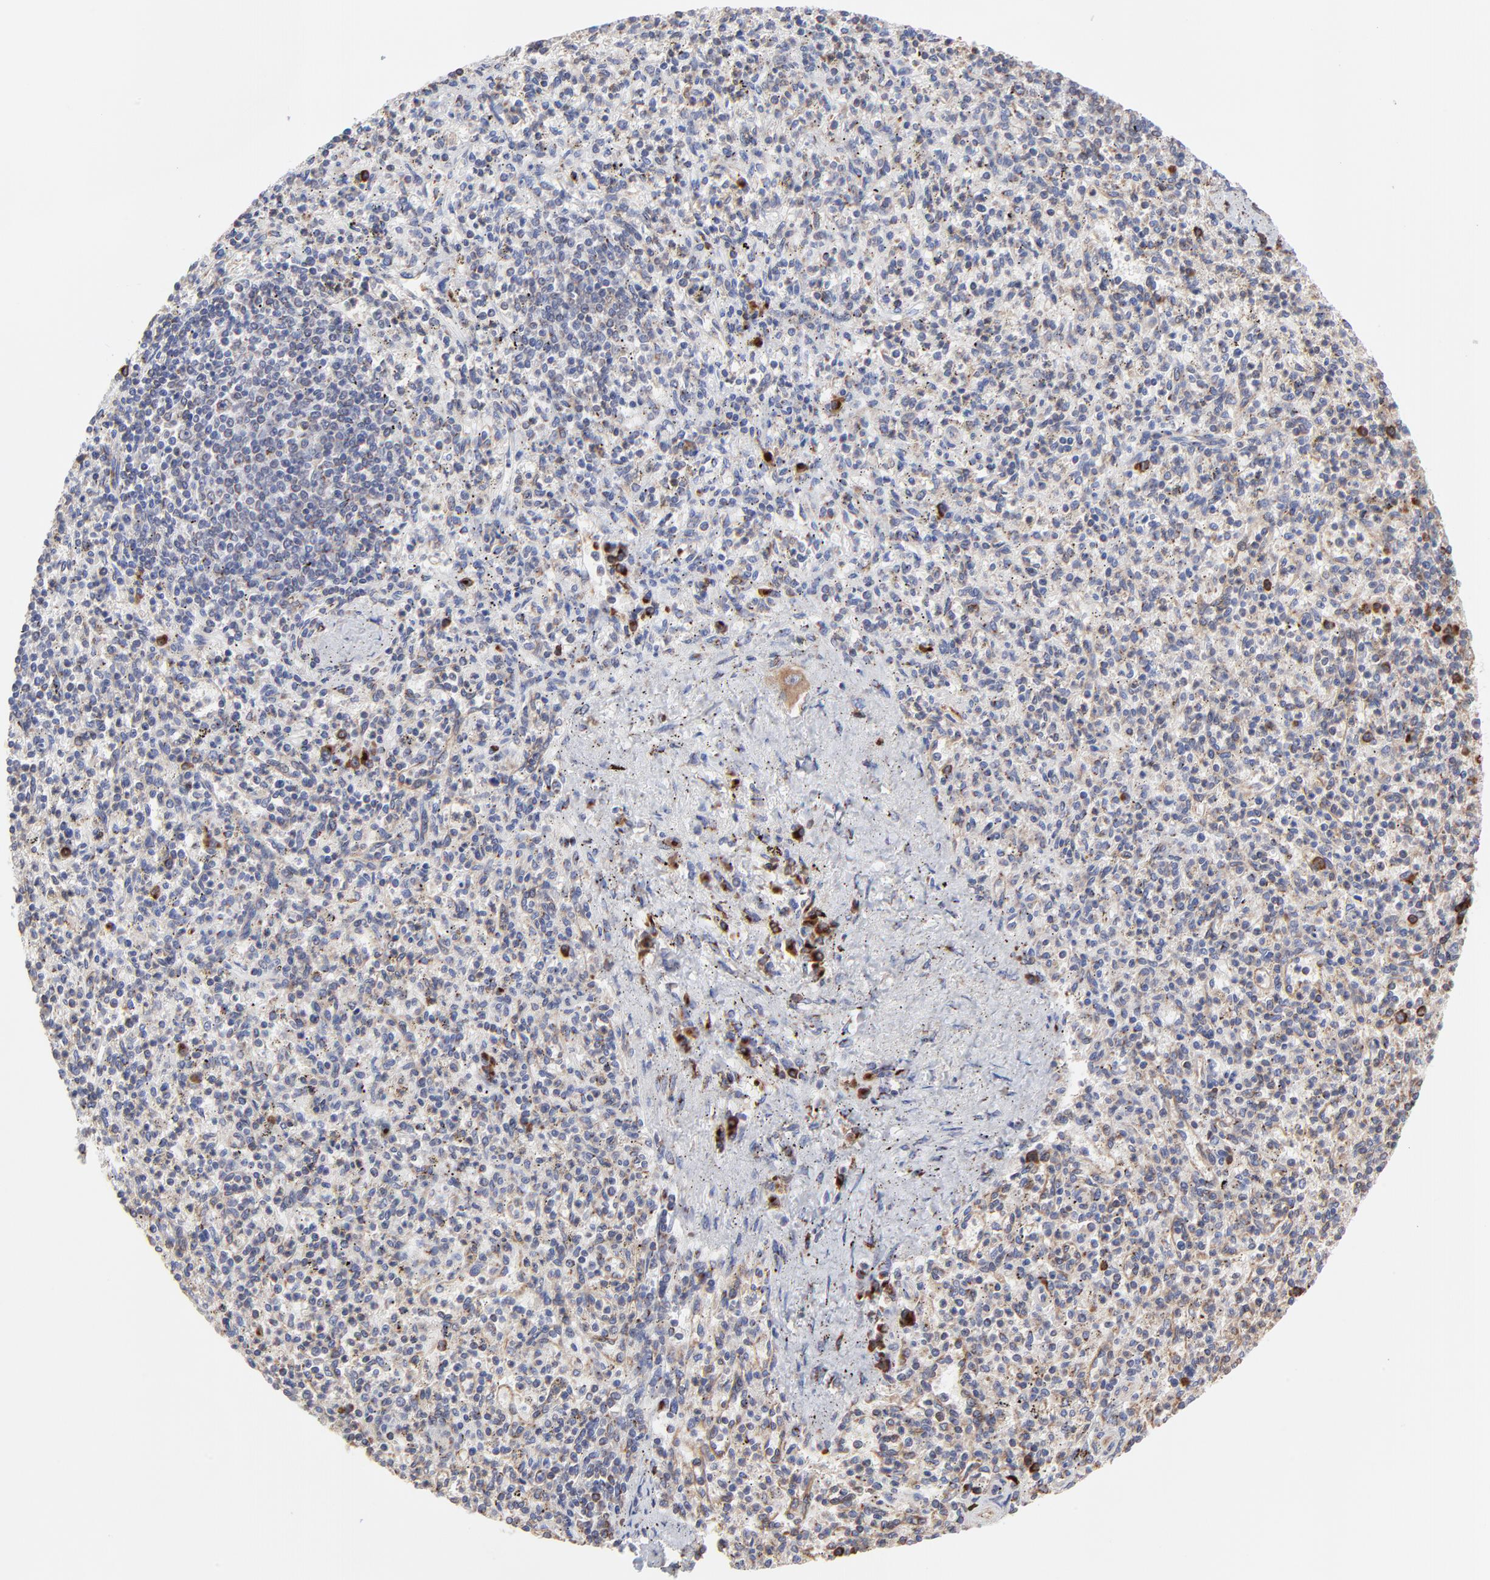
{"staining": {"intensity": "strong", "quantity": "<25%", "location": "cytoplasmic/membranous"}, "tissue": "spleen", "cell_type": "Cells in red pulp", "image_type": "normal", "snomed": [{"axis": "morphology", "description": "Normal tissue, NOS"}, {"axis": "topography", "description": "Spleen"}], "caption": "Protein staining of normal spleen reveals strong cytoplasmic/membranous positivity in about <25% of cells in red pulp.", "gene": "LMAN1", "patient": {"sex": "male", "age": 72}}